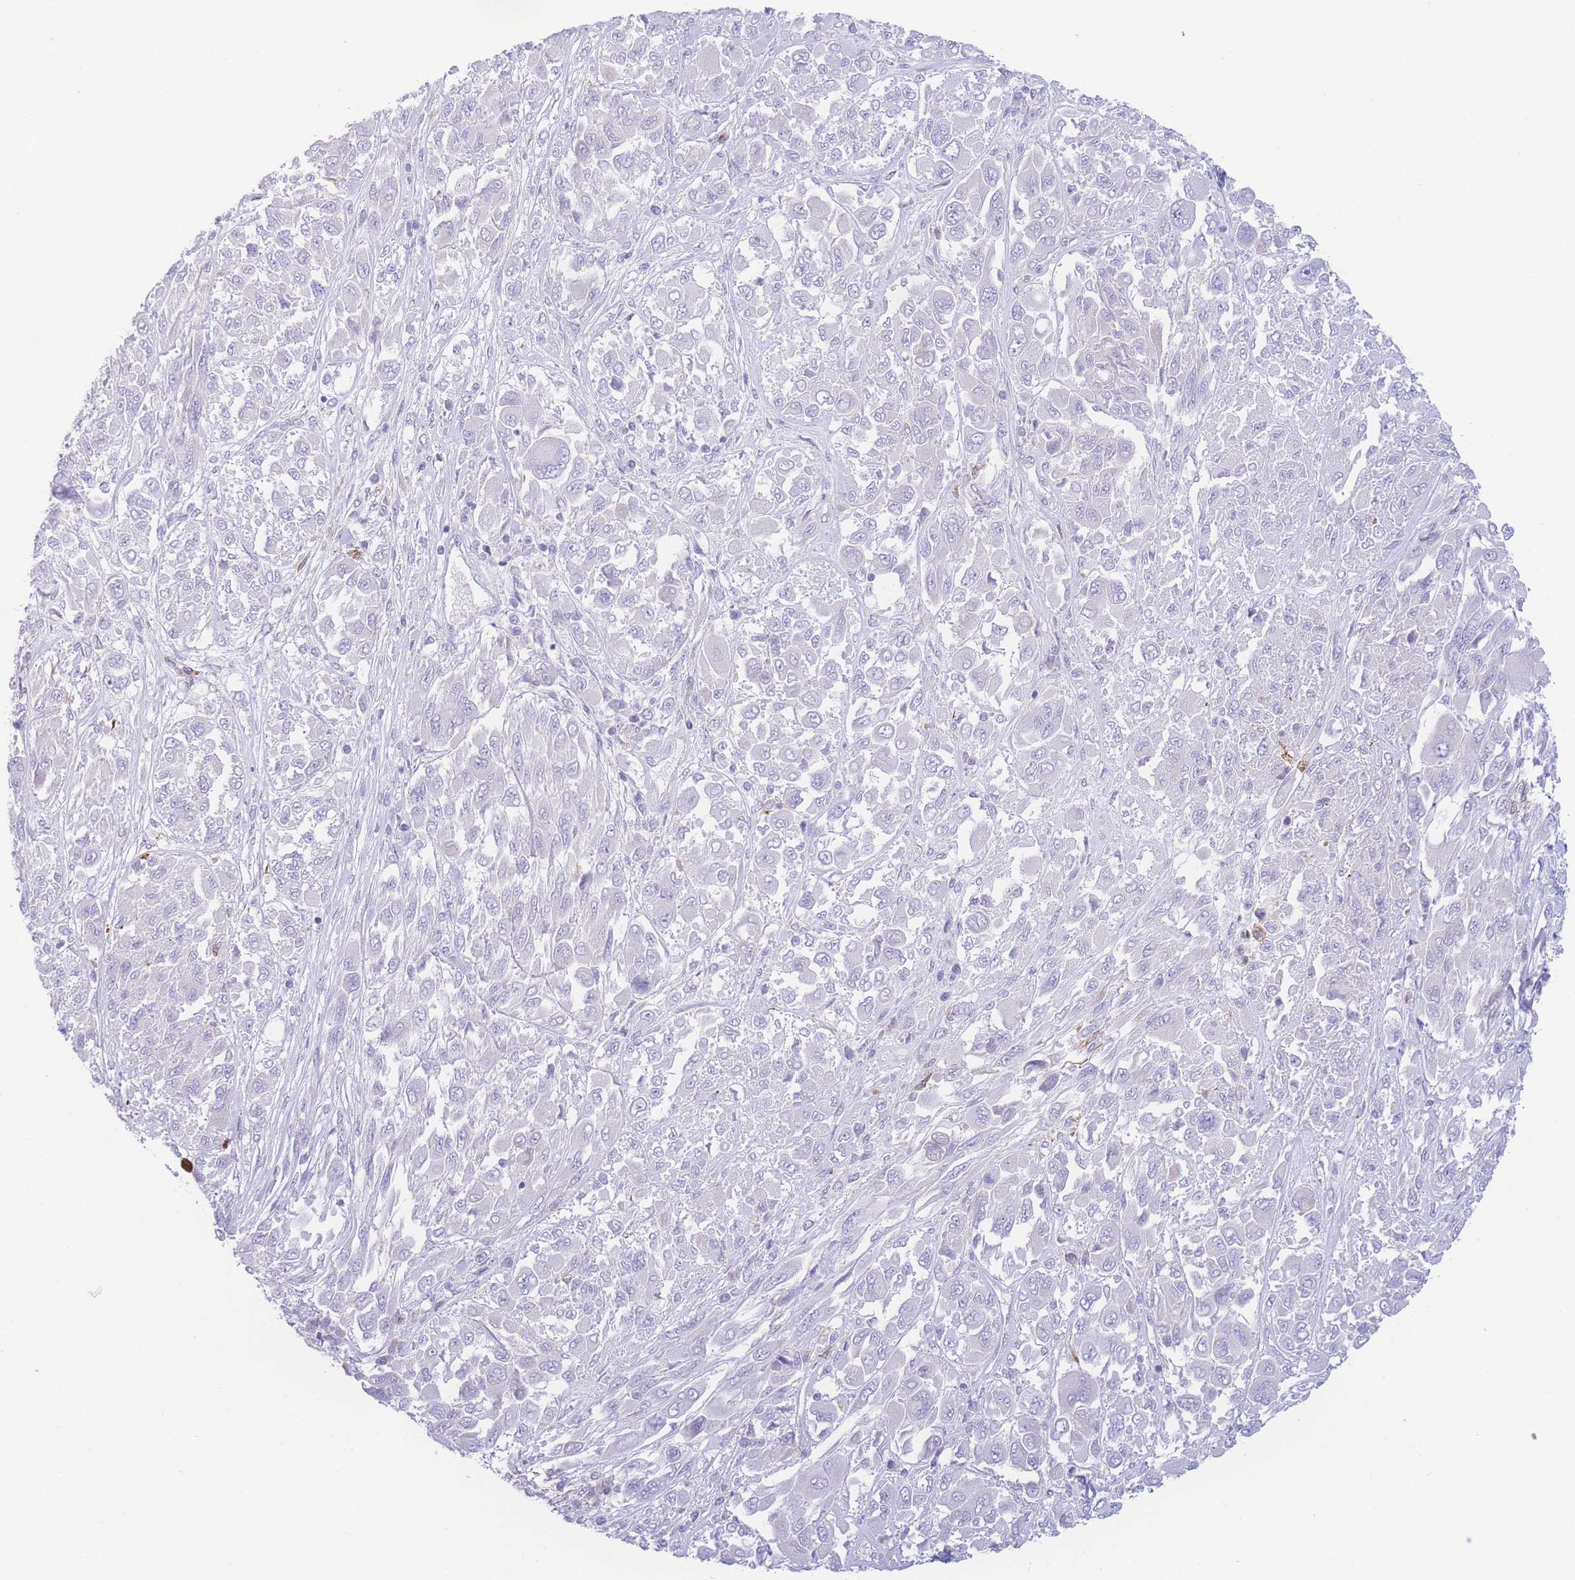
{"staining": {"intensity": "negative", "quantity": "none", "location": "none"}, "tissue": "melanoma", "cell_type": "Tumor cells", "image_type": "cancer", "snomed": [{"axis": "morphology", "description": "Malignant melanoma, NOS"}, {"axis": "topography", "description": "Skin"}], "caption": "Immunohistochemistry (IHC) photomicrograph of melanoma stained for a protein (brown), which demonstrates no positivity in tumor cells.", "gene": "NBEAL1", "patient": {"sex": "female", "age": 91}}